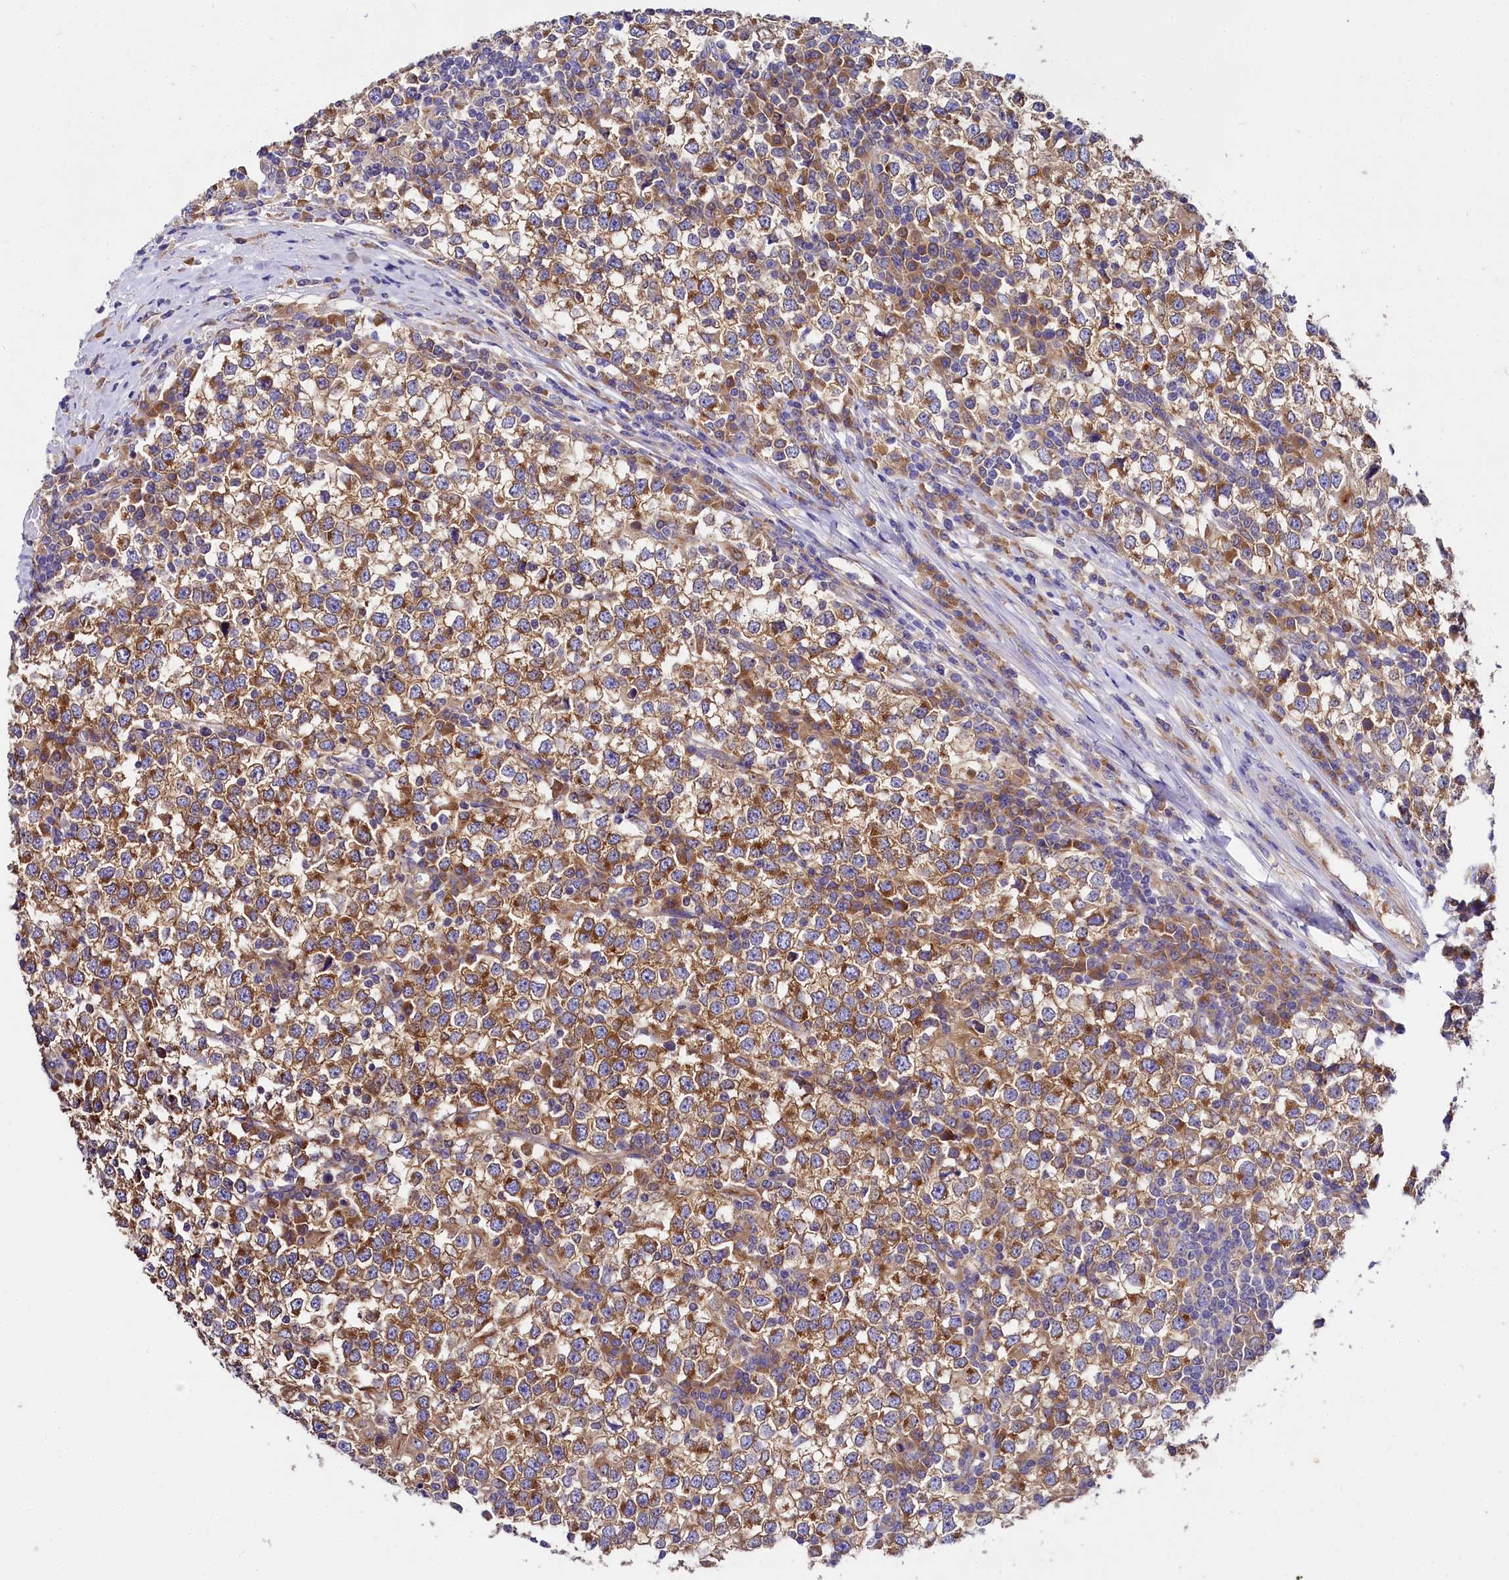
{"staining": {"intensity": "strong", "quantity": ">75%", "location": "cytoplasmic/membranous"}, "tissue": "testis cancer", "cell_type": "Tumor cells", "image_type": "cancer", "snomed": [{"axis": "morphology", "description": "Seminoma, NOS"}, {"axis": "topography", "description": "Testis"}], "caption": "Testis seminoma was stained to show a protein in brown. There is high levels of strong cytoplasmic/membranous positivity in approximately >75% of tumor cells.", "gene": "QARS1", "patient": {"sex": "male", "age": 65}}